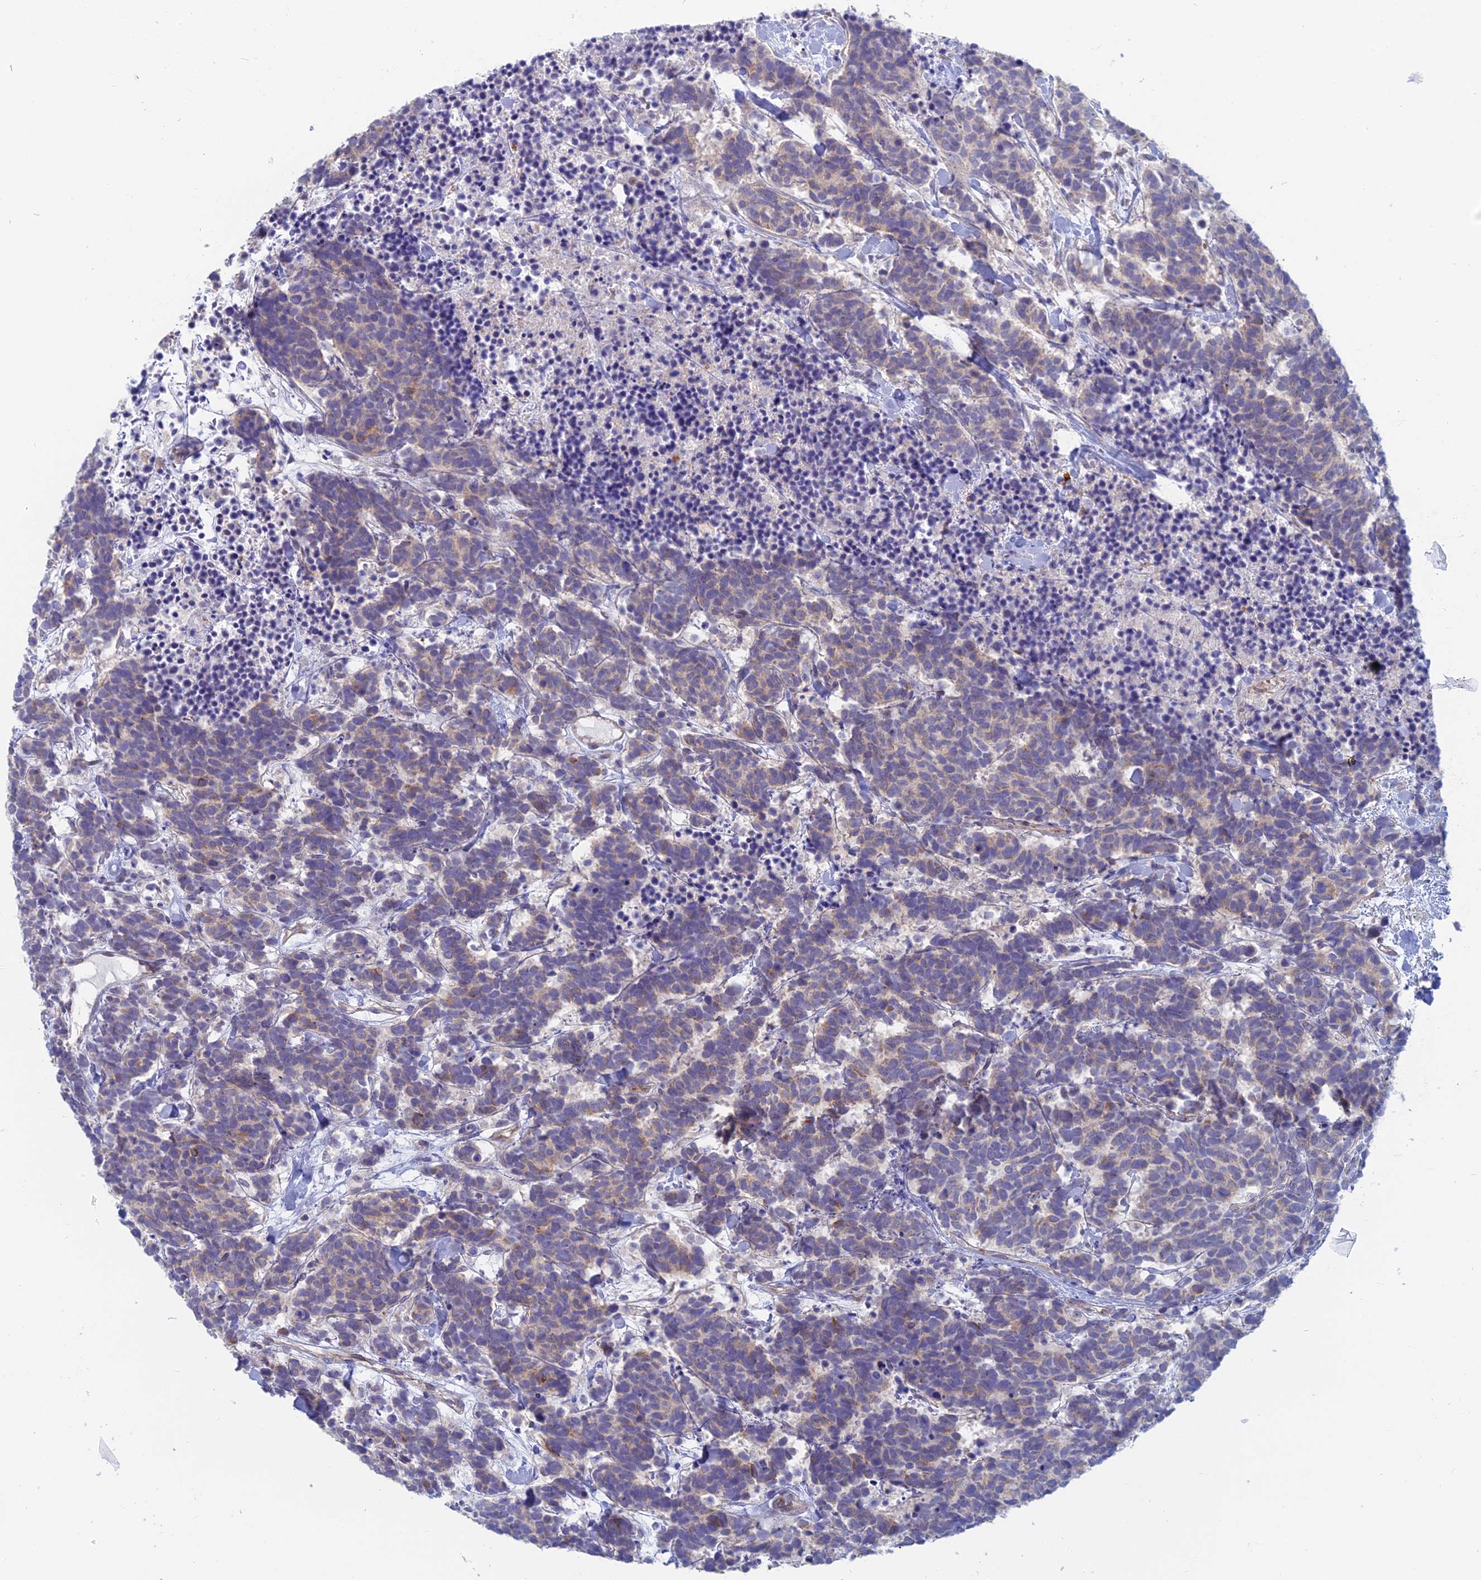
{"staining": {"intensity": "weak", "quantity": "<25%", "location": "cytoplasmic/membranous"}, "tissue": "carcinoid", "cell_type": "Tumor cells", "image_type": "cancer", "snomed": [{"axis": "morphology", "description": "Carcinoma, NOS"}, {"axis": "morphology", "description": "Carcinoid, malignant, NOS"}, {"axis": "topography", "description": "Prostate"}], "caption": "High magnification brightfield microscopy of carcinoid stained with DAB (brown) and counterstained with hematoxylin (blue): tumor cells show no significant expression.", "gene": "TBC1D30", "patient": {"sex": "male", "age": 57}}